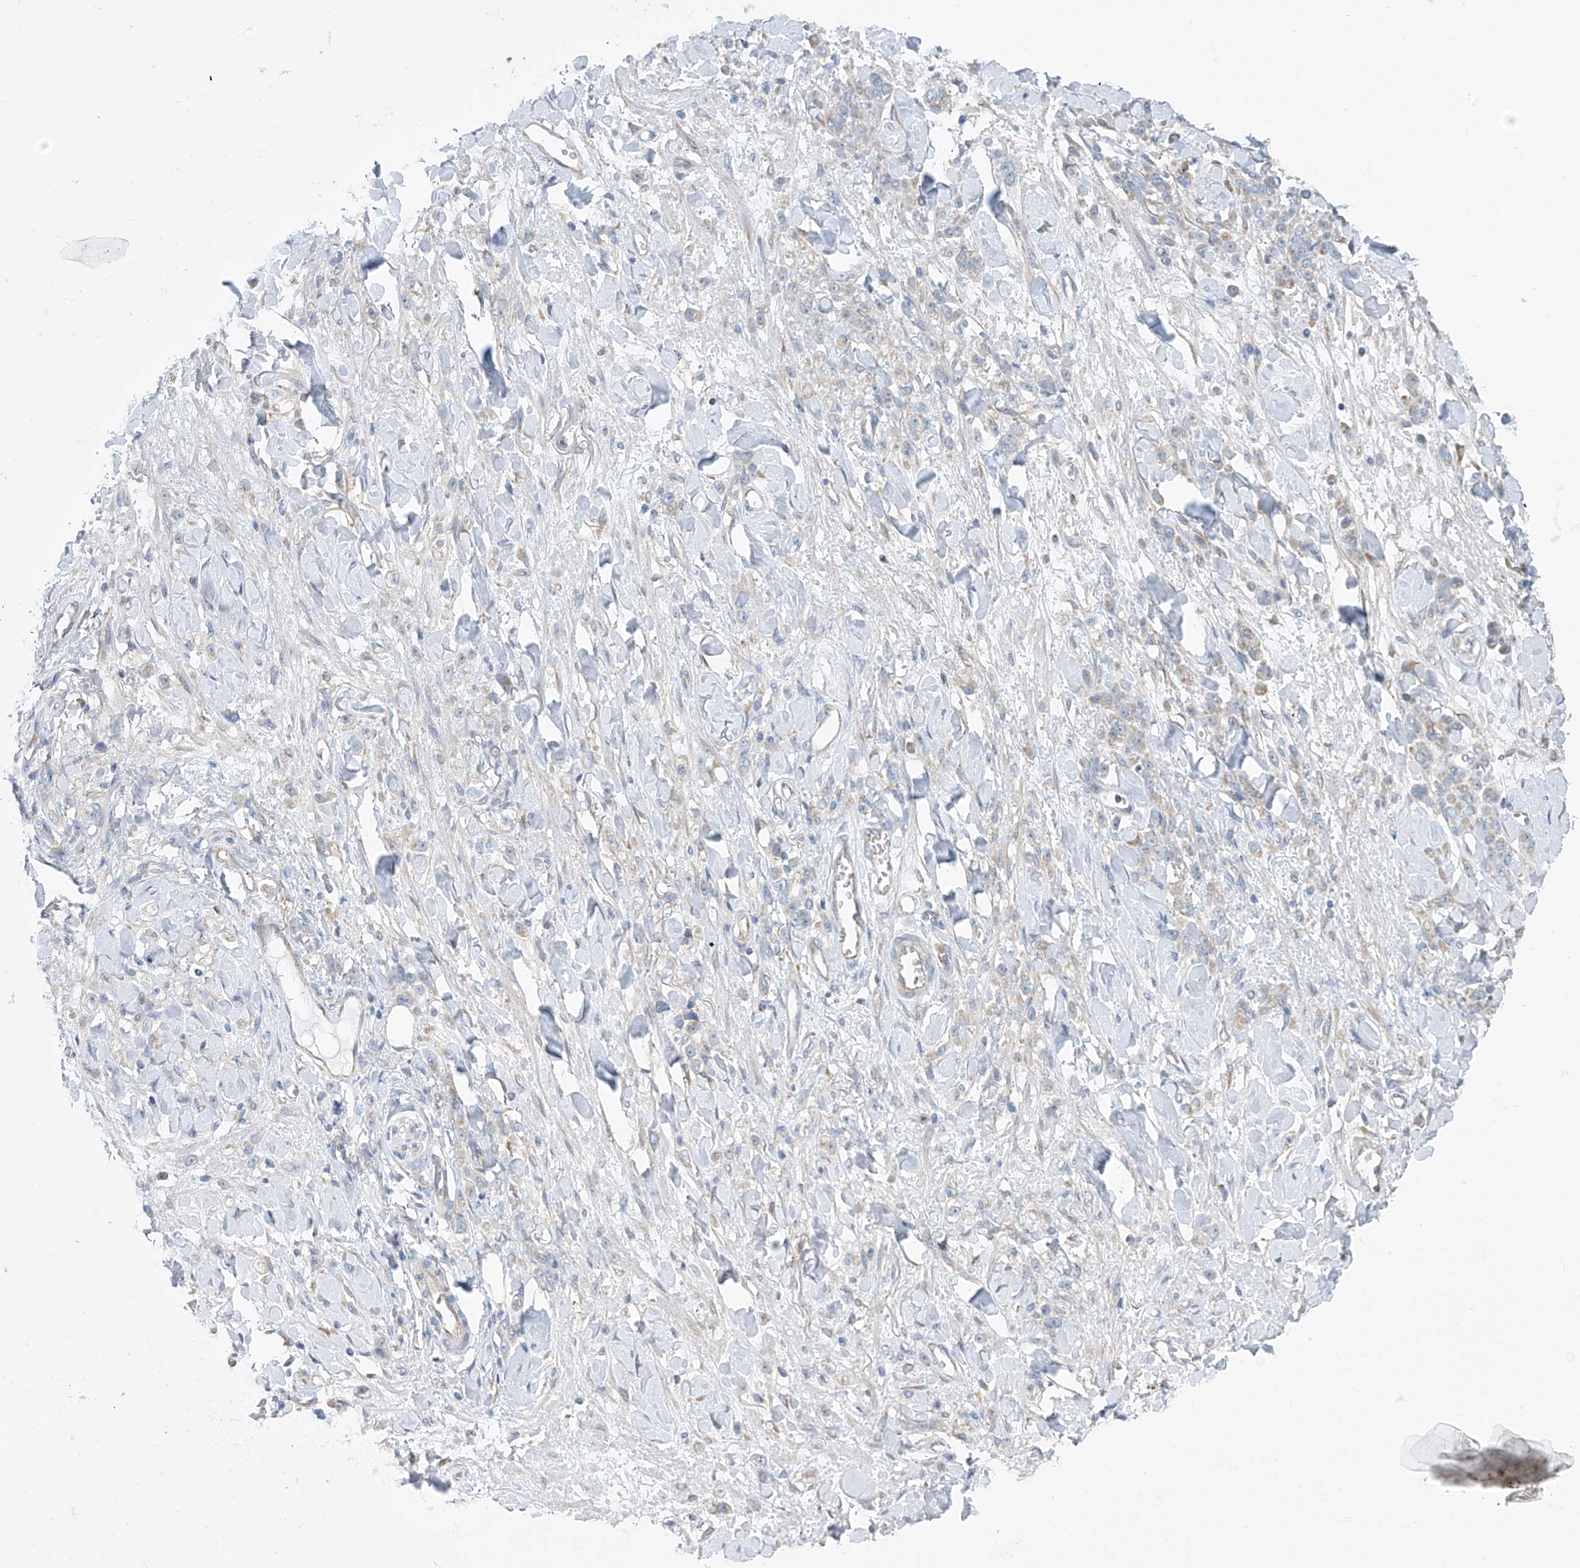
{"staining": {"intensity": "negative", "quantity": "none", "location": "none"}, "tissue": "stomach cancer", "cell_type": "Tumor cells", "image_type": "cancer", "snomed": [{"axis": "morphology", "description": "Normal tissue, NOS"}, {"axis": "morphology", "description": "Adenocarcinoma, NOS"}, {"axis": "topography", "description": "Stomach"}], "caption": "A photomicrograph of stomach cancer (adenocarcinoma) stained for a protein shows no brown staining in tumor cells. The staining is performed using DAB (3,3'-diaminobenzidine) brown chromogen with nuclei counter-stained in using hematoxylin.", "gene": "EOMES", "patient": {"sex": "male", "age": 82}}